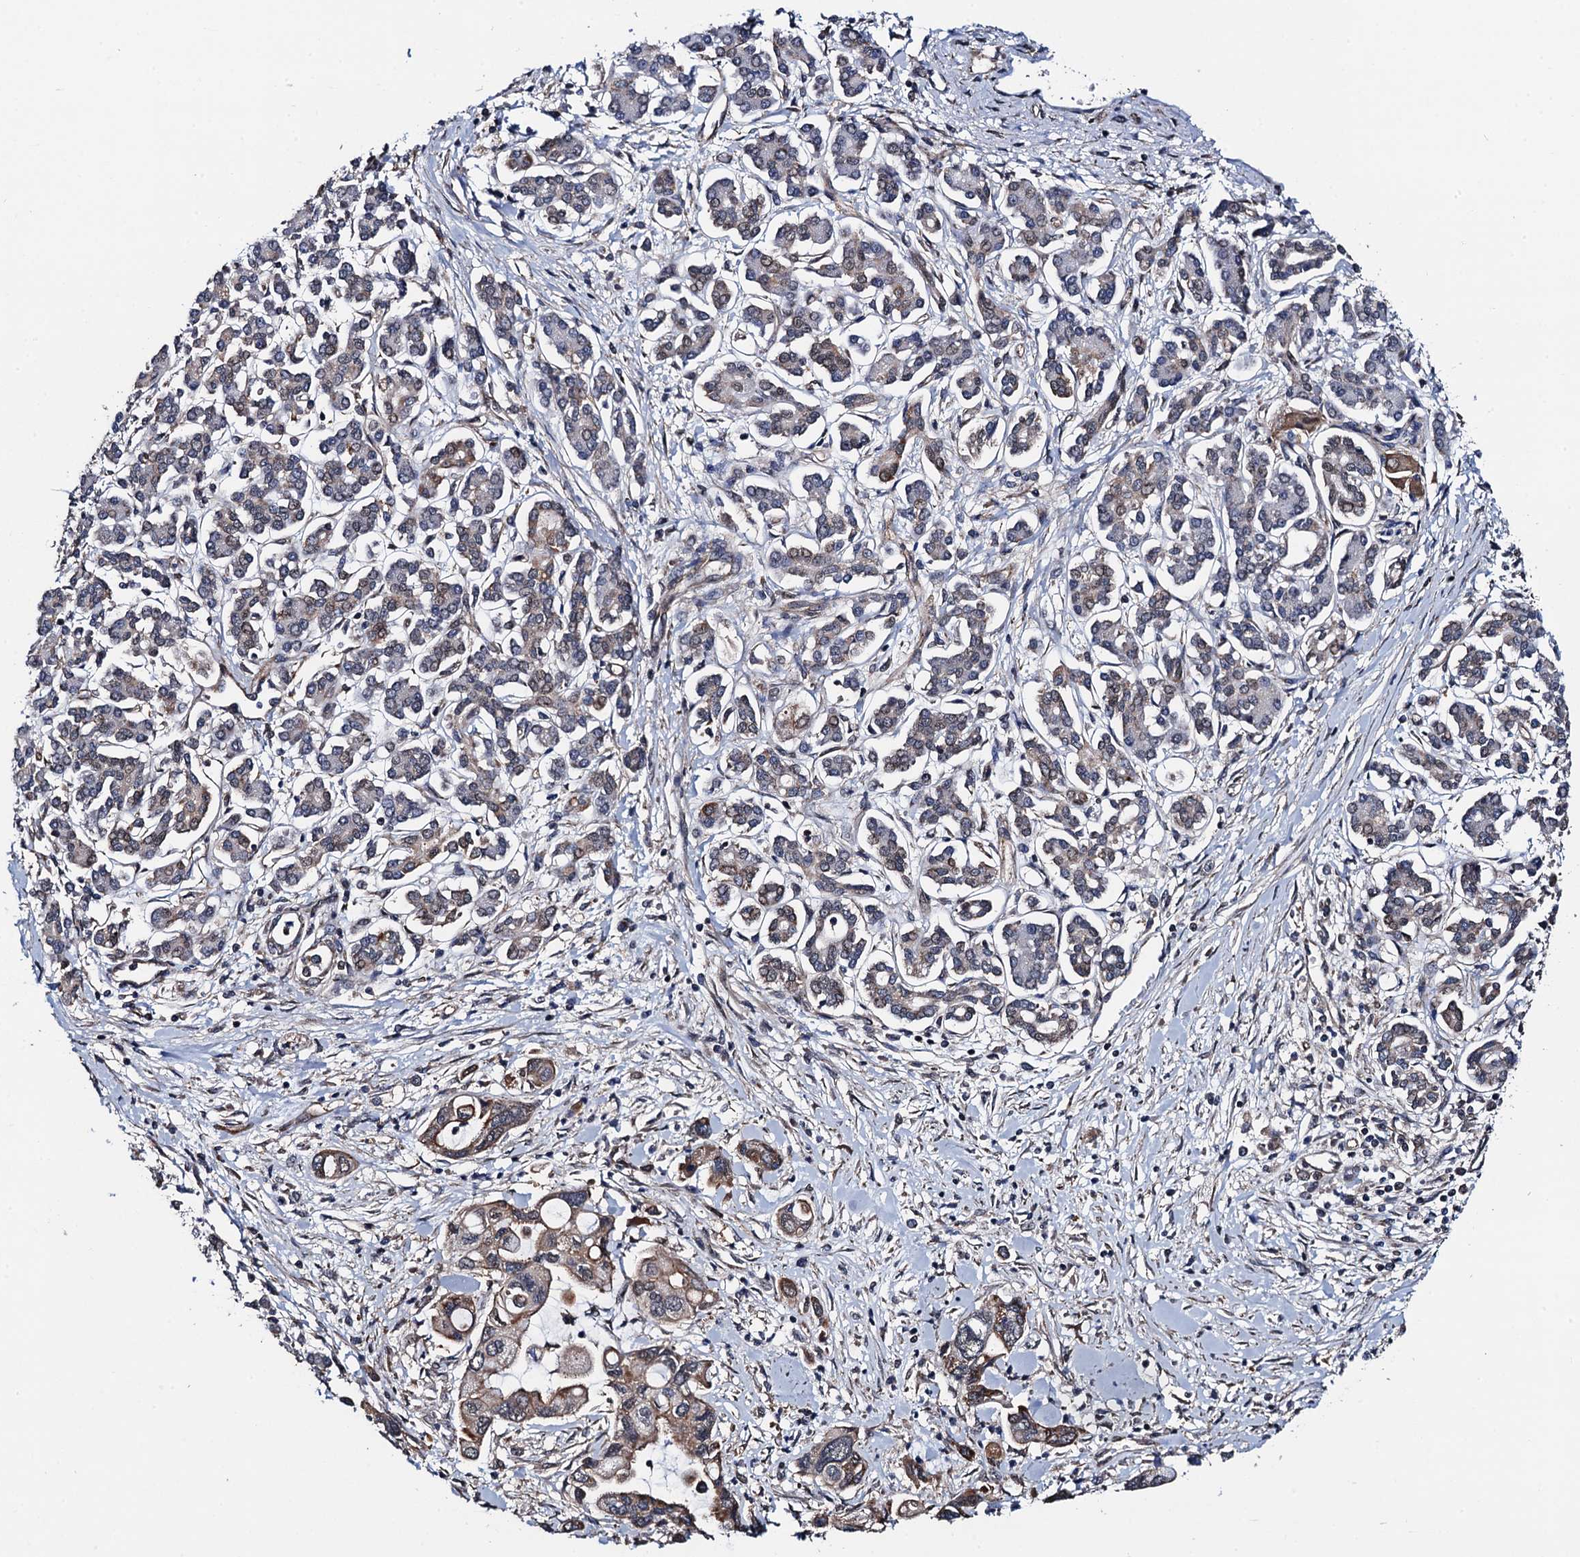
{"staining": {"intensity": "weak", "quantity": ">75%", "location": "cytoplasmic/membranous"}, "tissue": "pancreatic cancer", "cell_type": "Tumor cells", "image_type": "cancer", "snomed": [{"axis": "morphology", "description": "Adenocarcinoma, NOS"}, {"axis": "topography", "description": "Pancreas"}], "caption": "A photomicrograph of human pancreatic cancer stained for a protein displays weak cytoplasmic/membranous brown staining in tumor cells.", "gene": "PTCD3", "patient": {"sex": "female", "age": 50}}